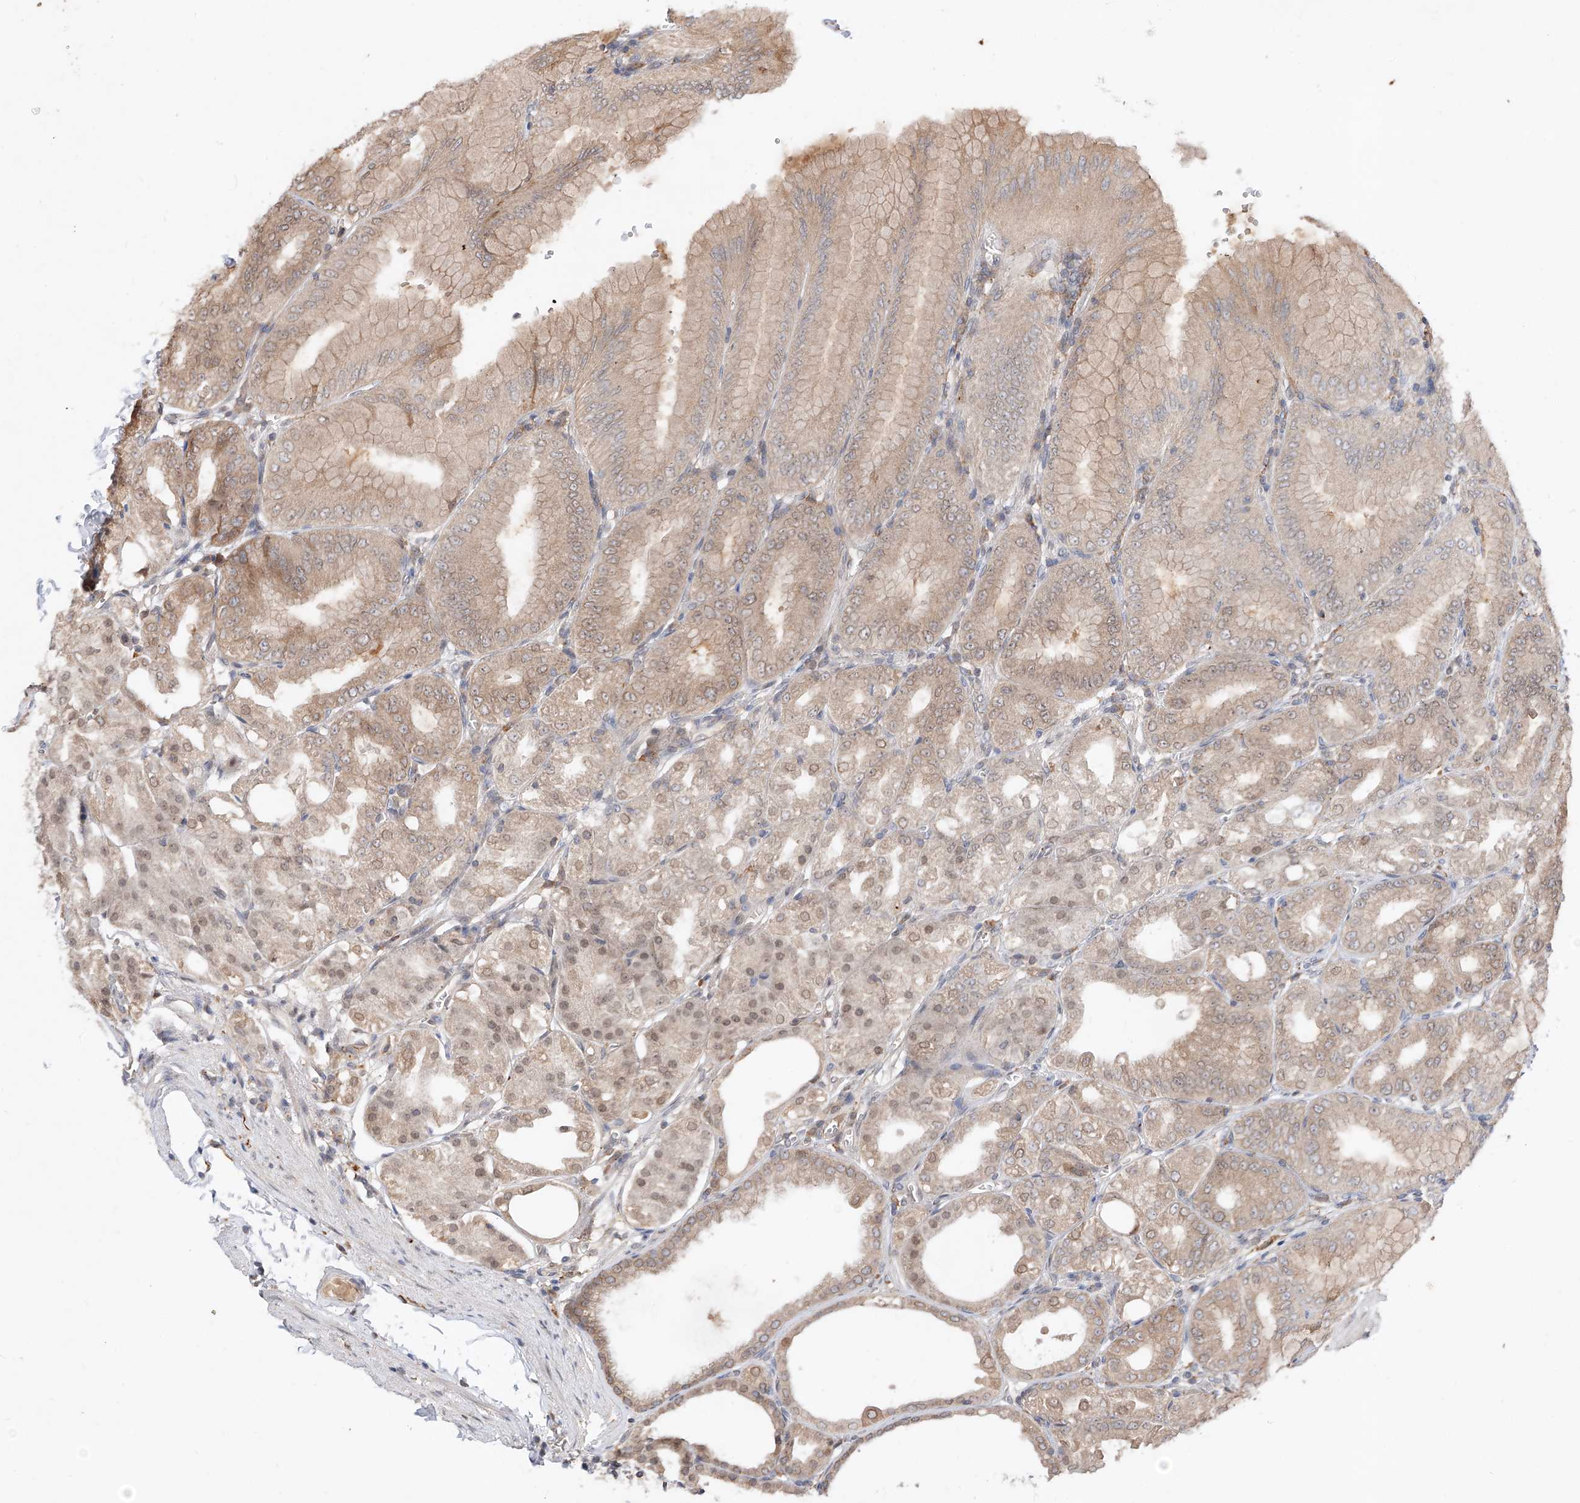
{"staining": {"intensity": "moderate", "quantity": ">75%", "location": "cytoplasmic/membranous"}, "tissue": "stomach", "cell_type": "Glandular cells", "image_type": "normal", "snomed": [{"axis": "morphology", "description": "Normal tissue, NOS"}, {"axis": "topography", "description": "Stomach, lower"}], "caption": "This micrograph demonstrates benign stomach stained with immunohistochemistry to label a protein in brown. The cytoplasmic/membranous of glandular cells show moderate positivity for the protein. Nuclei are counter-stained blue.", "gene": "DIRAS3", "patient": {"sex": "male", "age": 71}}